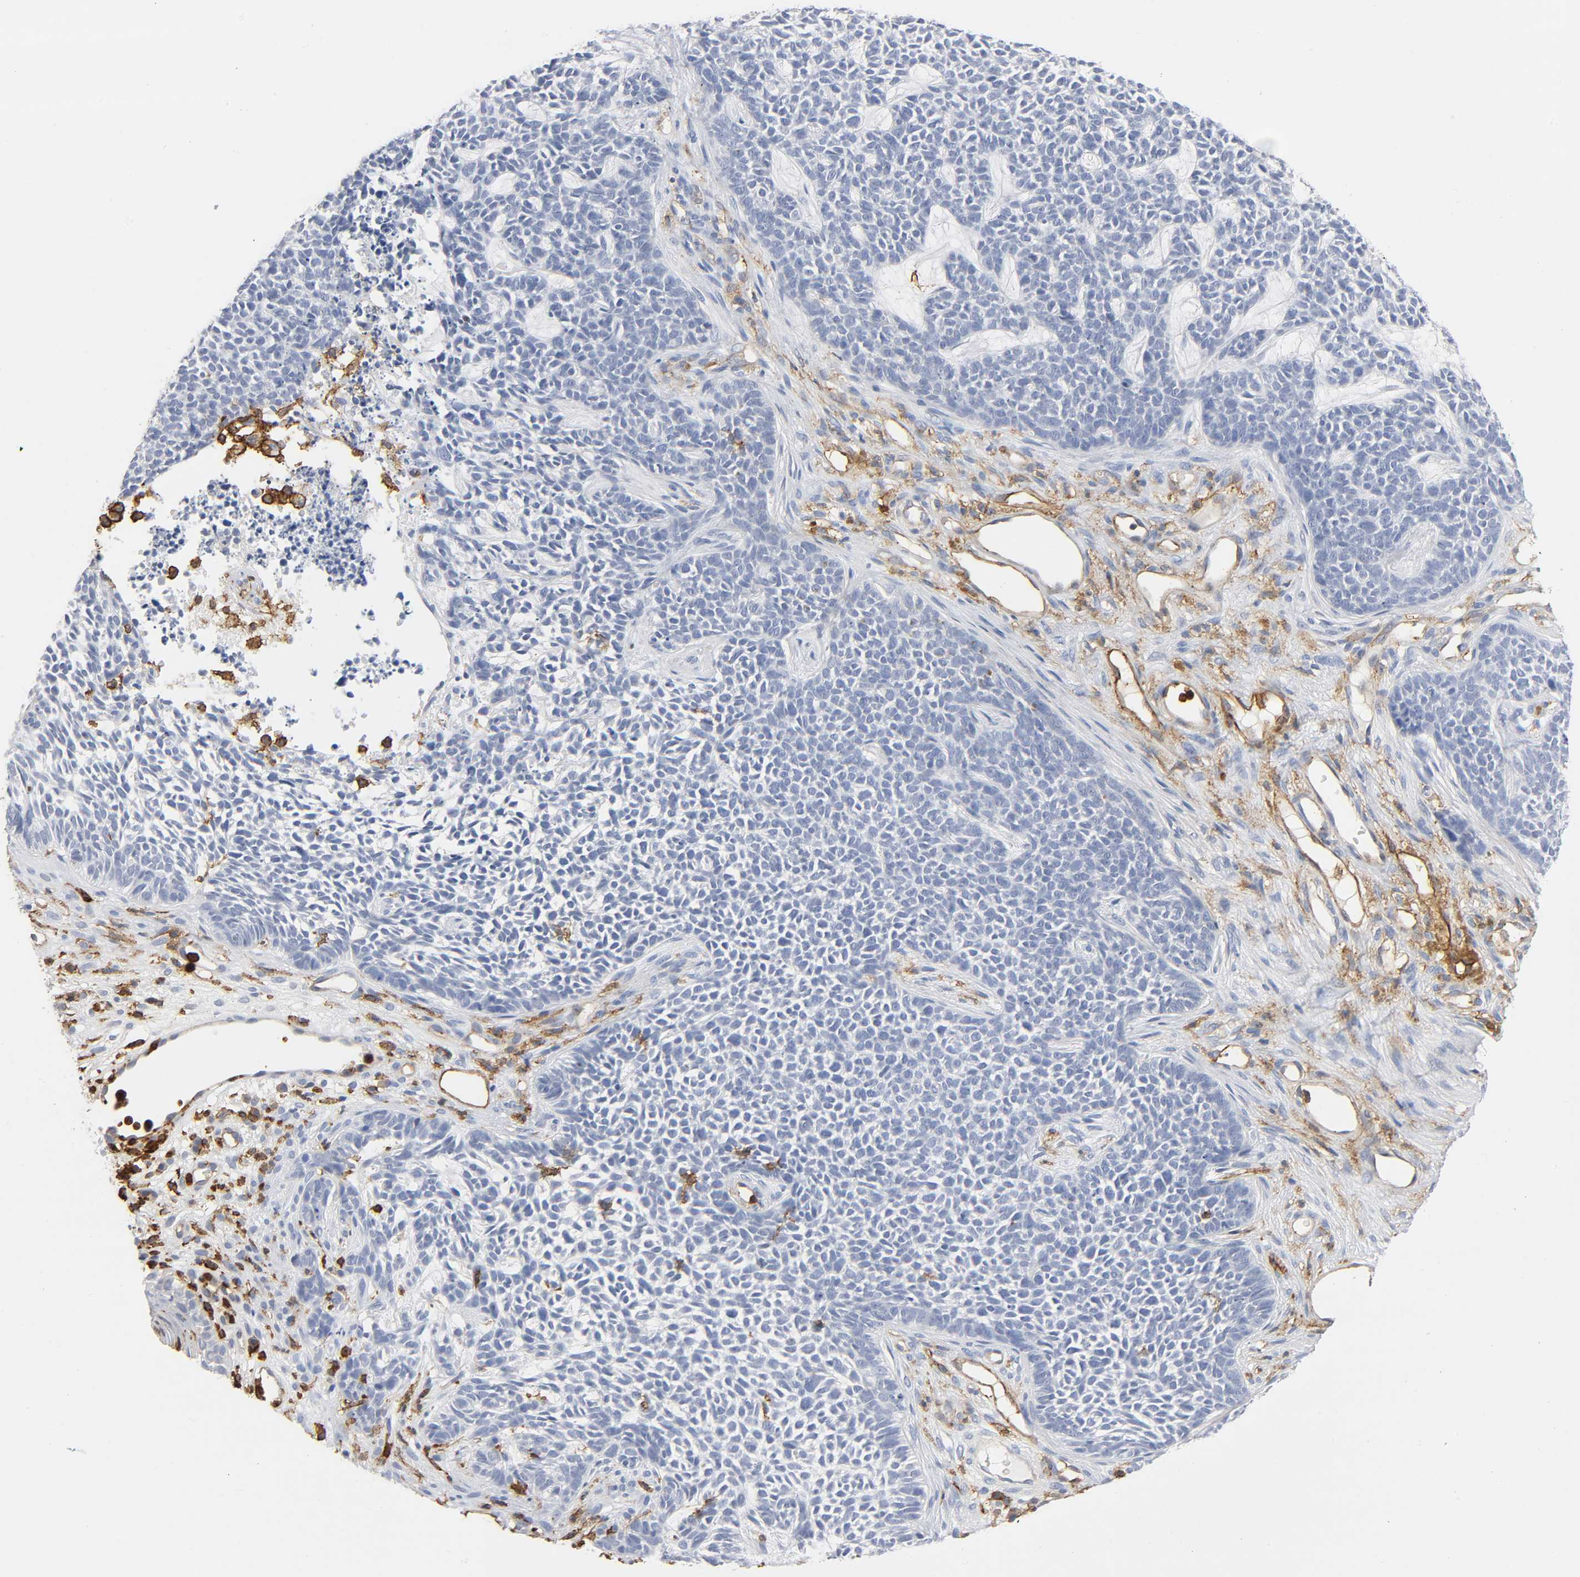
{"staining": {"intensity": "negative", "quantity": "none", "location": "none"}, "tissue": "skin cancer", "cell_type": "Tumor cells", "image_type": "cancer", "snomed": [{"axis": "morphology", "description": "Basal cell carcinoma"}, {"axis": "topography", "description": "Skin"}], "caption": "DAB immunohistochemical staining of human basal cell carcinoma (skin) reveals no significant staining in tumor cells. (Immunohistochemistry (ihc), brightfield microscopy, high magnification).", "gene": "LYN", "patient": {"sex": "female", "age": 84}}